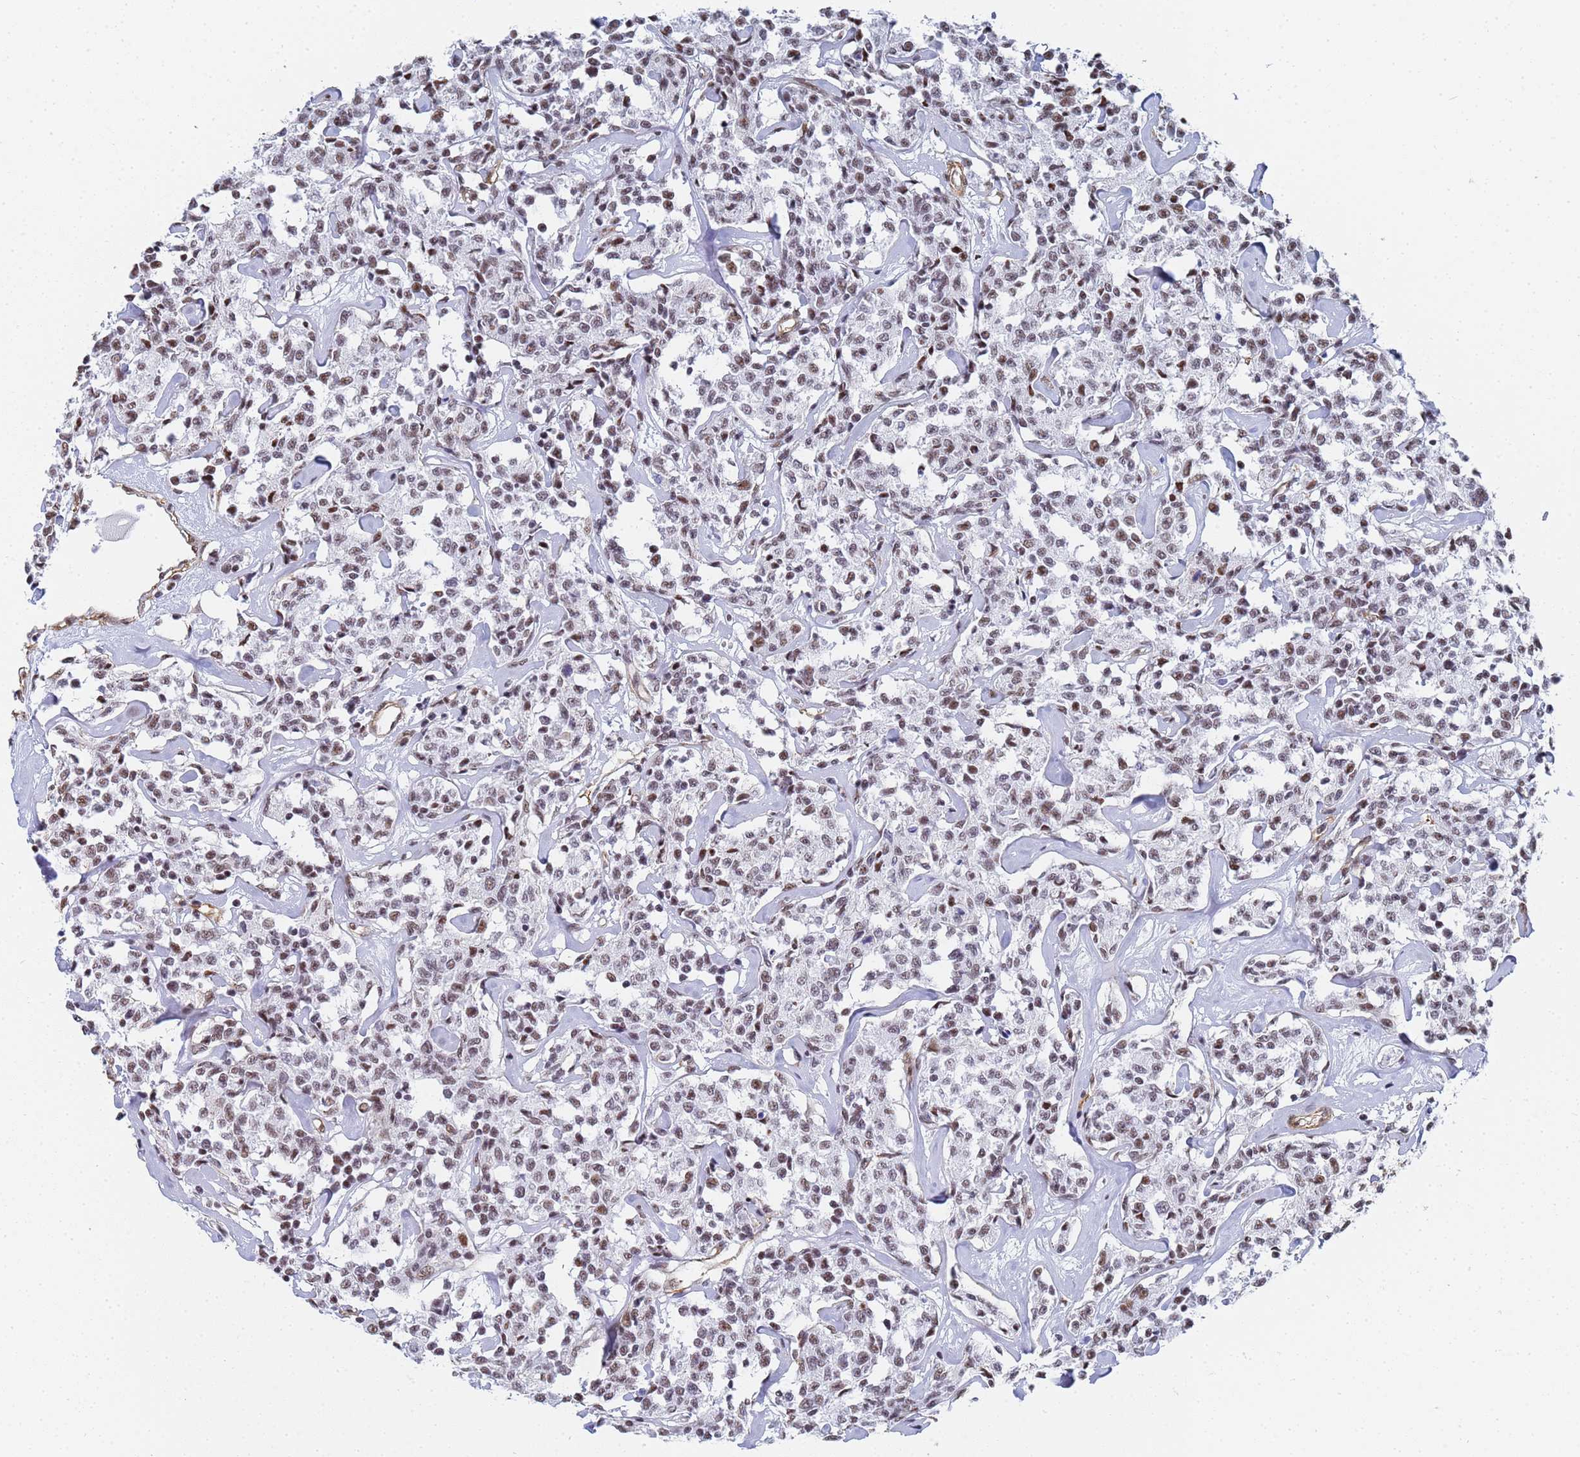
{"staining": {"intensity": "moderate", "quantity": ">75%", "location": "nuclear"}, "tissue": "lymphoma", "cell_type": "Tumor cells", "image_type": "cancer", "snomed": [{"axis": "morphology", "description": "Malignant lymphoma, non-Hodgkin's type, Low grade"}, {"axis": "topography", "description": "Small intestine"}], "caption": "Immunohistochemistry (DAB (3,3'-diaminobenzidine)) staining of human low-grade malignant lymphoma, non-Hodgkin's type shows moderate nuclear protein staining in about >75% of tumor cells.", "gene": "PRRT4", "patient": {"sex": "female", "age": 59}}